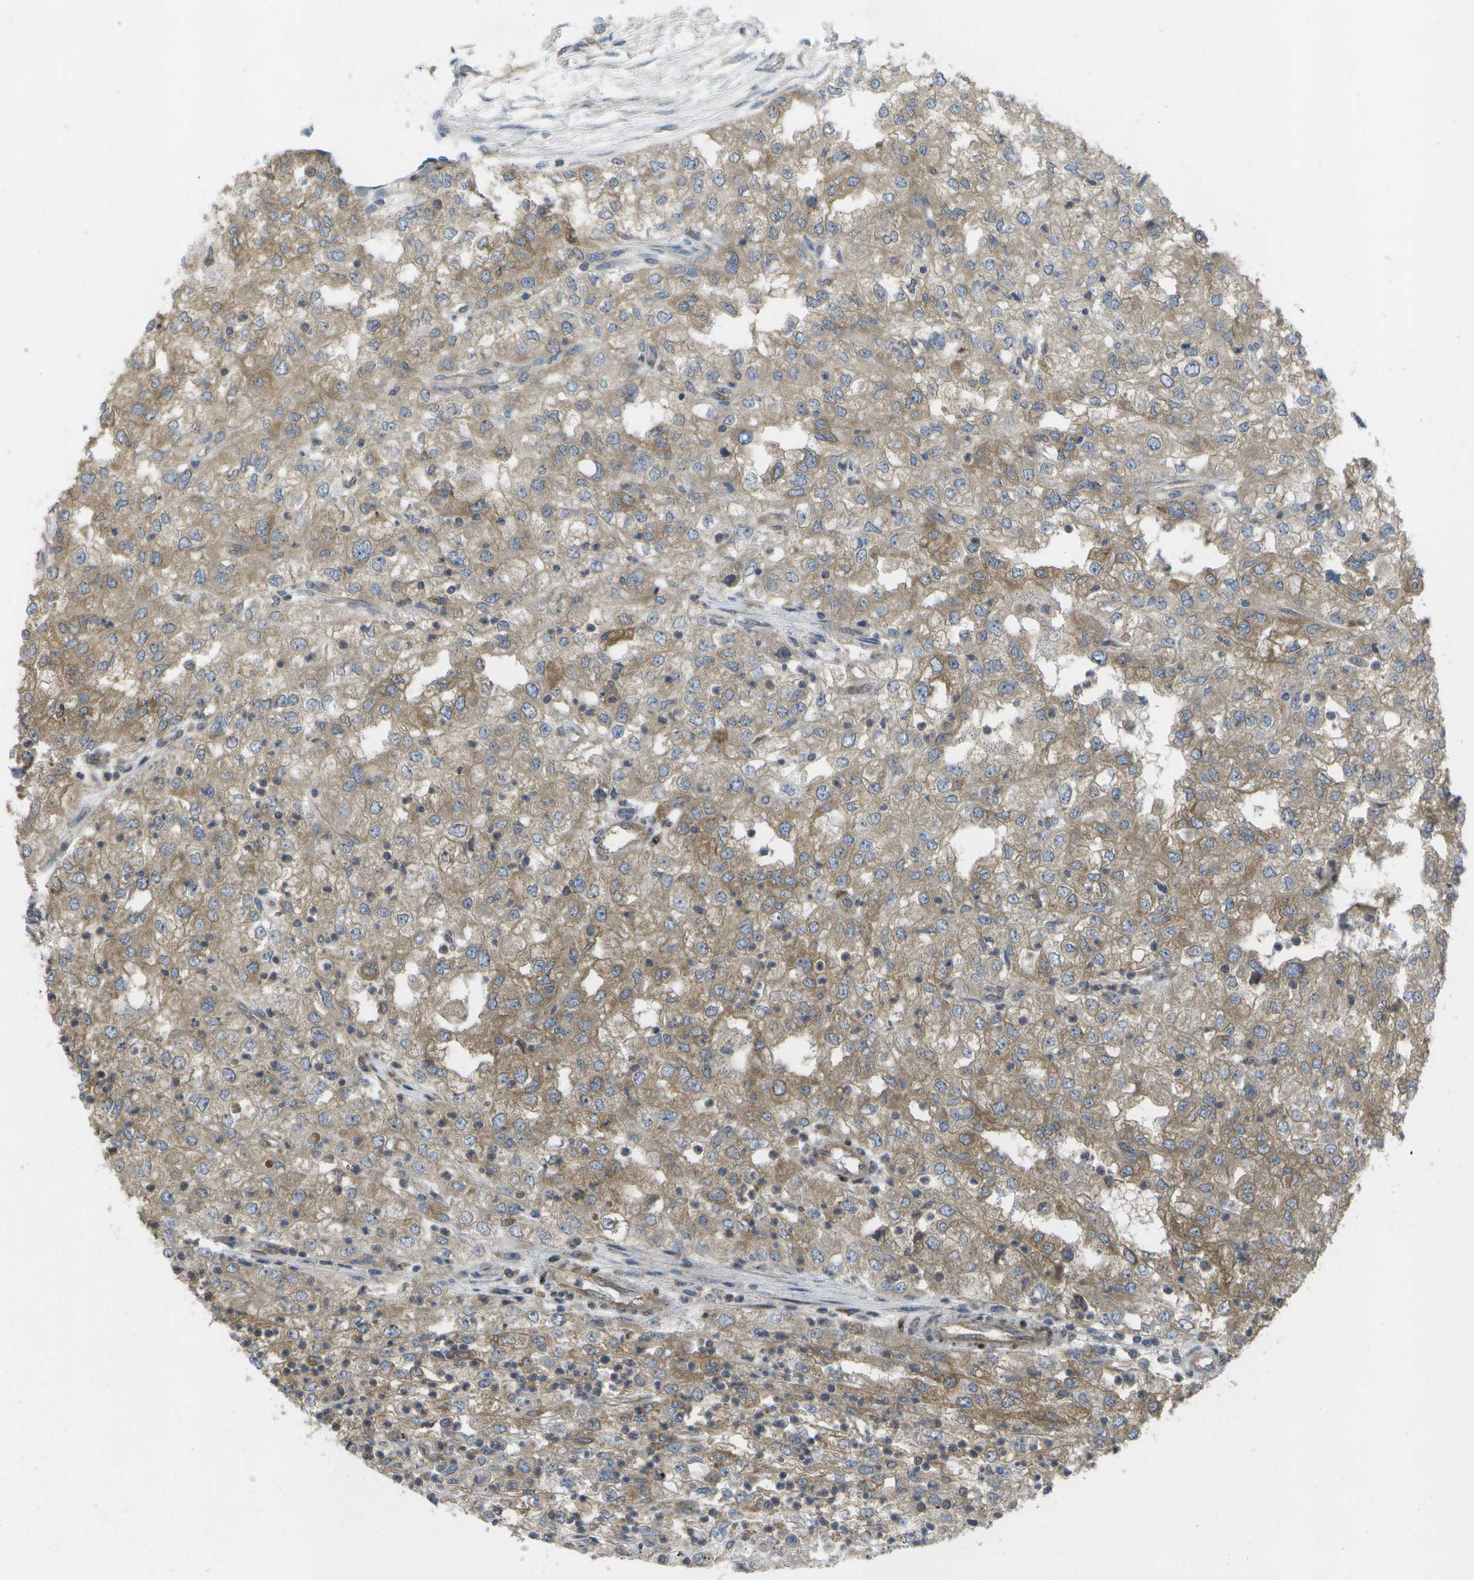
{"staining": {"intensity": "moderate", "quantity": ">75%", "location": "cytoplasmic/membranous"}, "tissue": "renal cancer", "cell_type": "Tumor cells", "image_type": "cancer", "snomed": [{"axis": "morphology", "description": "Adenocarcinoma, NOS"}, {"axis": "topography", "description": "Kidney"}], "caption": "IHC (DAB) staining of human renal cancer shows moderate cytoplasmic/membranous protein positivity in about >75% of tumor cells. Nuclei are stained in blue.", "gene": "DPM3", "patient": {"sex": "female", "age": 54}}